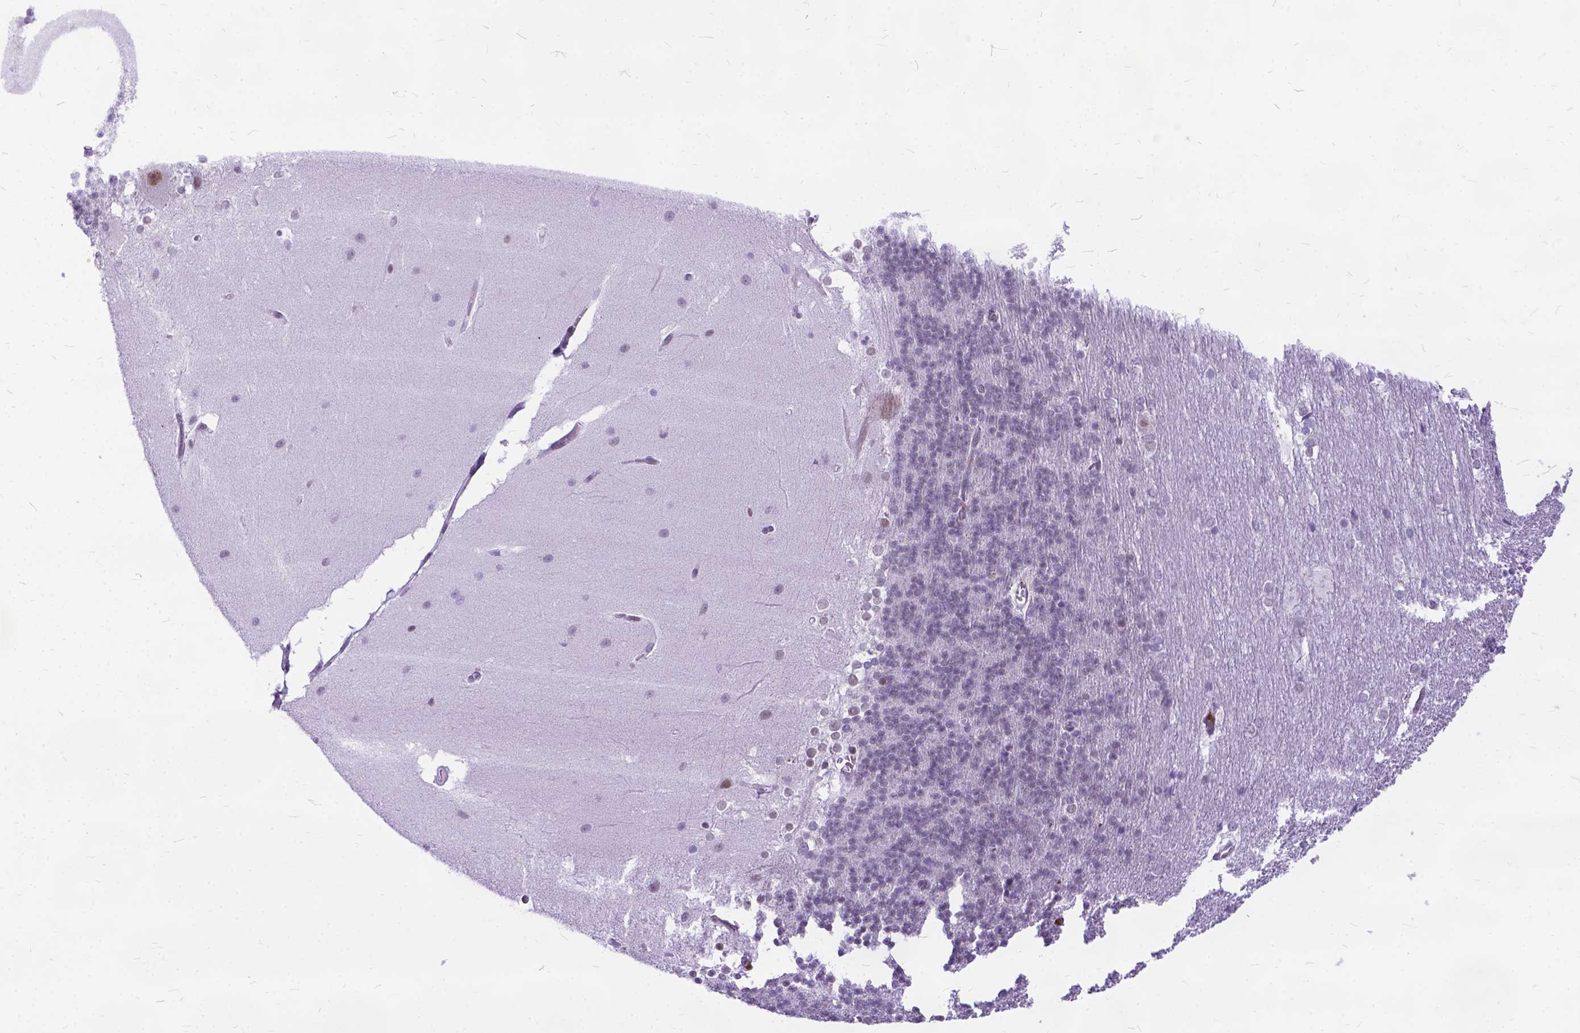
{"staining": {"intensity": "negative", "quantity": "none", "location": "none"}, "tissue": "cerebellum", "cell_type": "Cells in granular layer", "image_type": "normal", "snomed": [{"axis": "morphology", "description": "Normal tissue, NOS"}, {"axis": "topography", "description": "Cerebellum"}], "caption": "Cells in granular layer show no significant staining in benign cerebellum.", "gene": "FAM124B", "patient": {"sex": "female", "age": 19}}